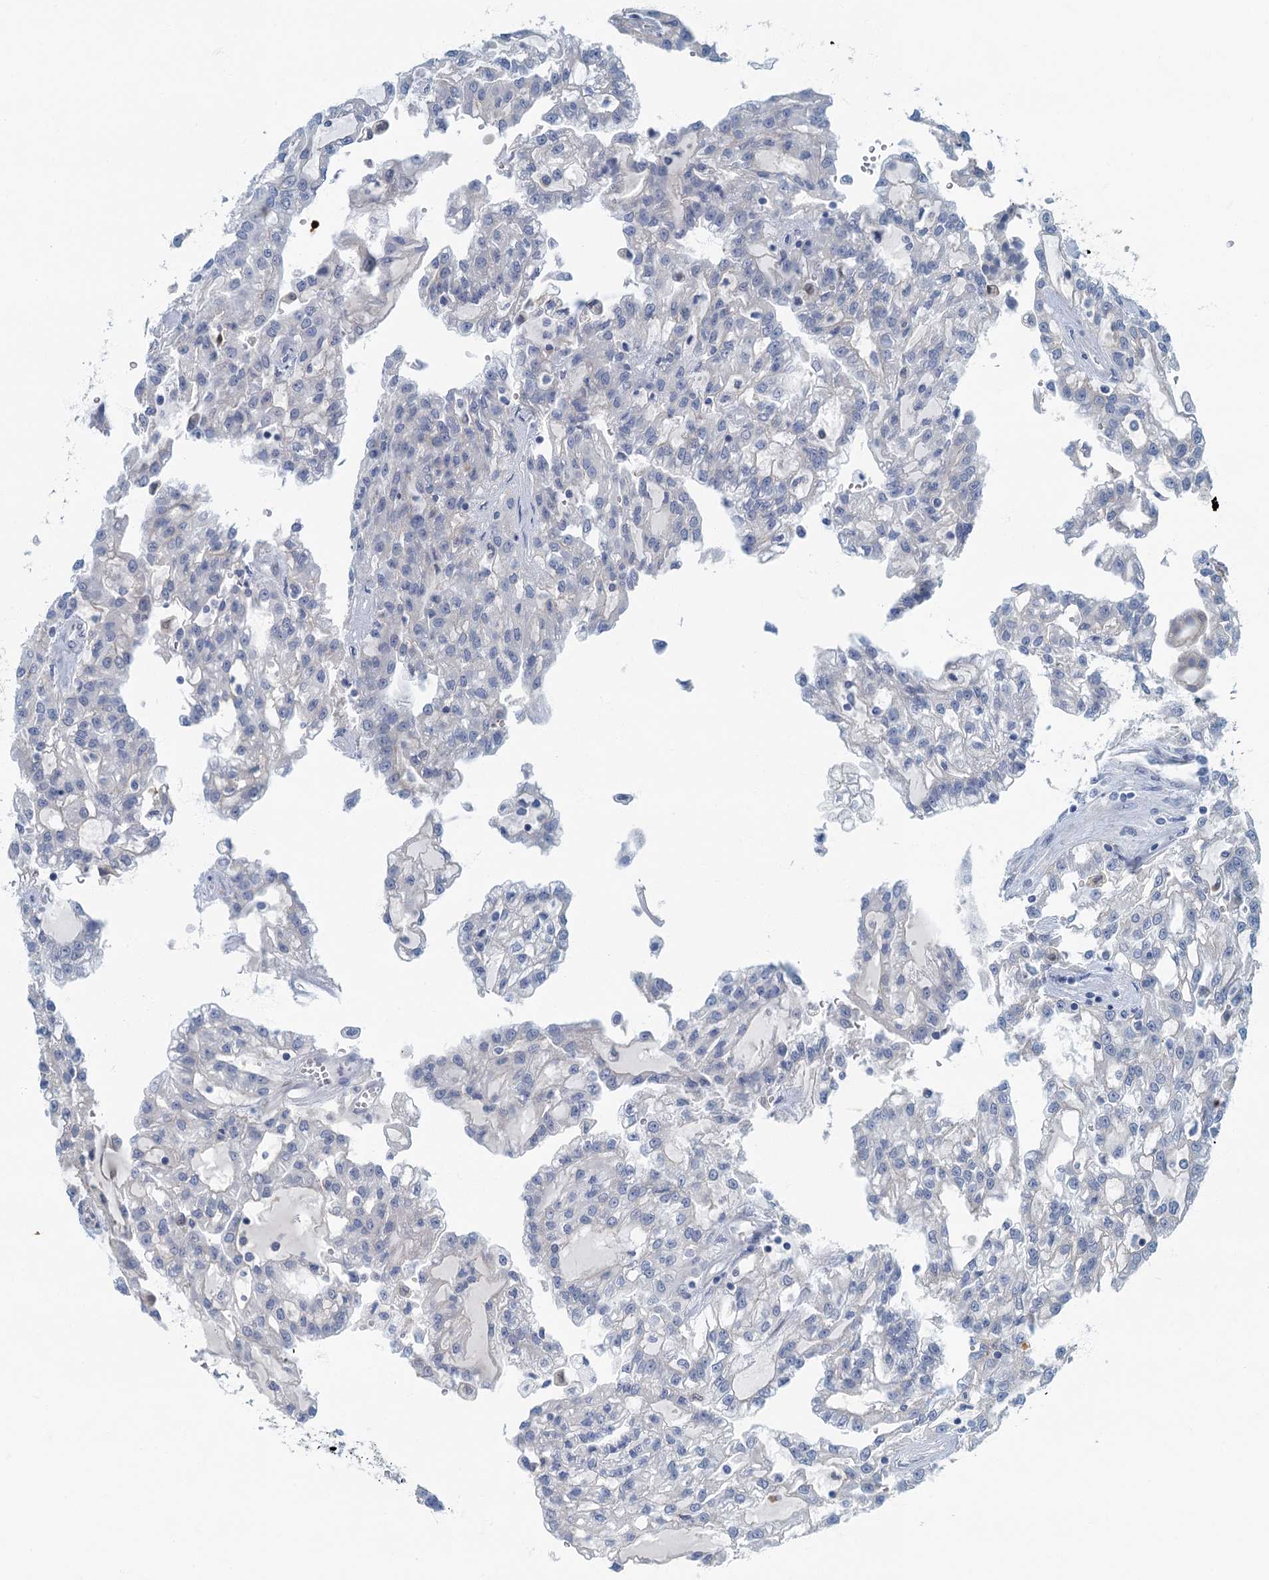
{"staining": {"intensity": "negative", "quantity": "none", "location": "none"}, "tissue": "renal cancer", "cell_type": "Tumor cells", "image_type": "cancer", "snomed": [{"axis": "morphology", "description": "Adenocarcinoma, NOS"}, {"axis": "topography", "description": "Kidney"}], "caption": "Tumor cells show no significant expression in adenocarcinoma (renal).", "gene": "ANKDD1A", "patient": {"sex": "male", "age": 63}}